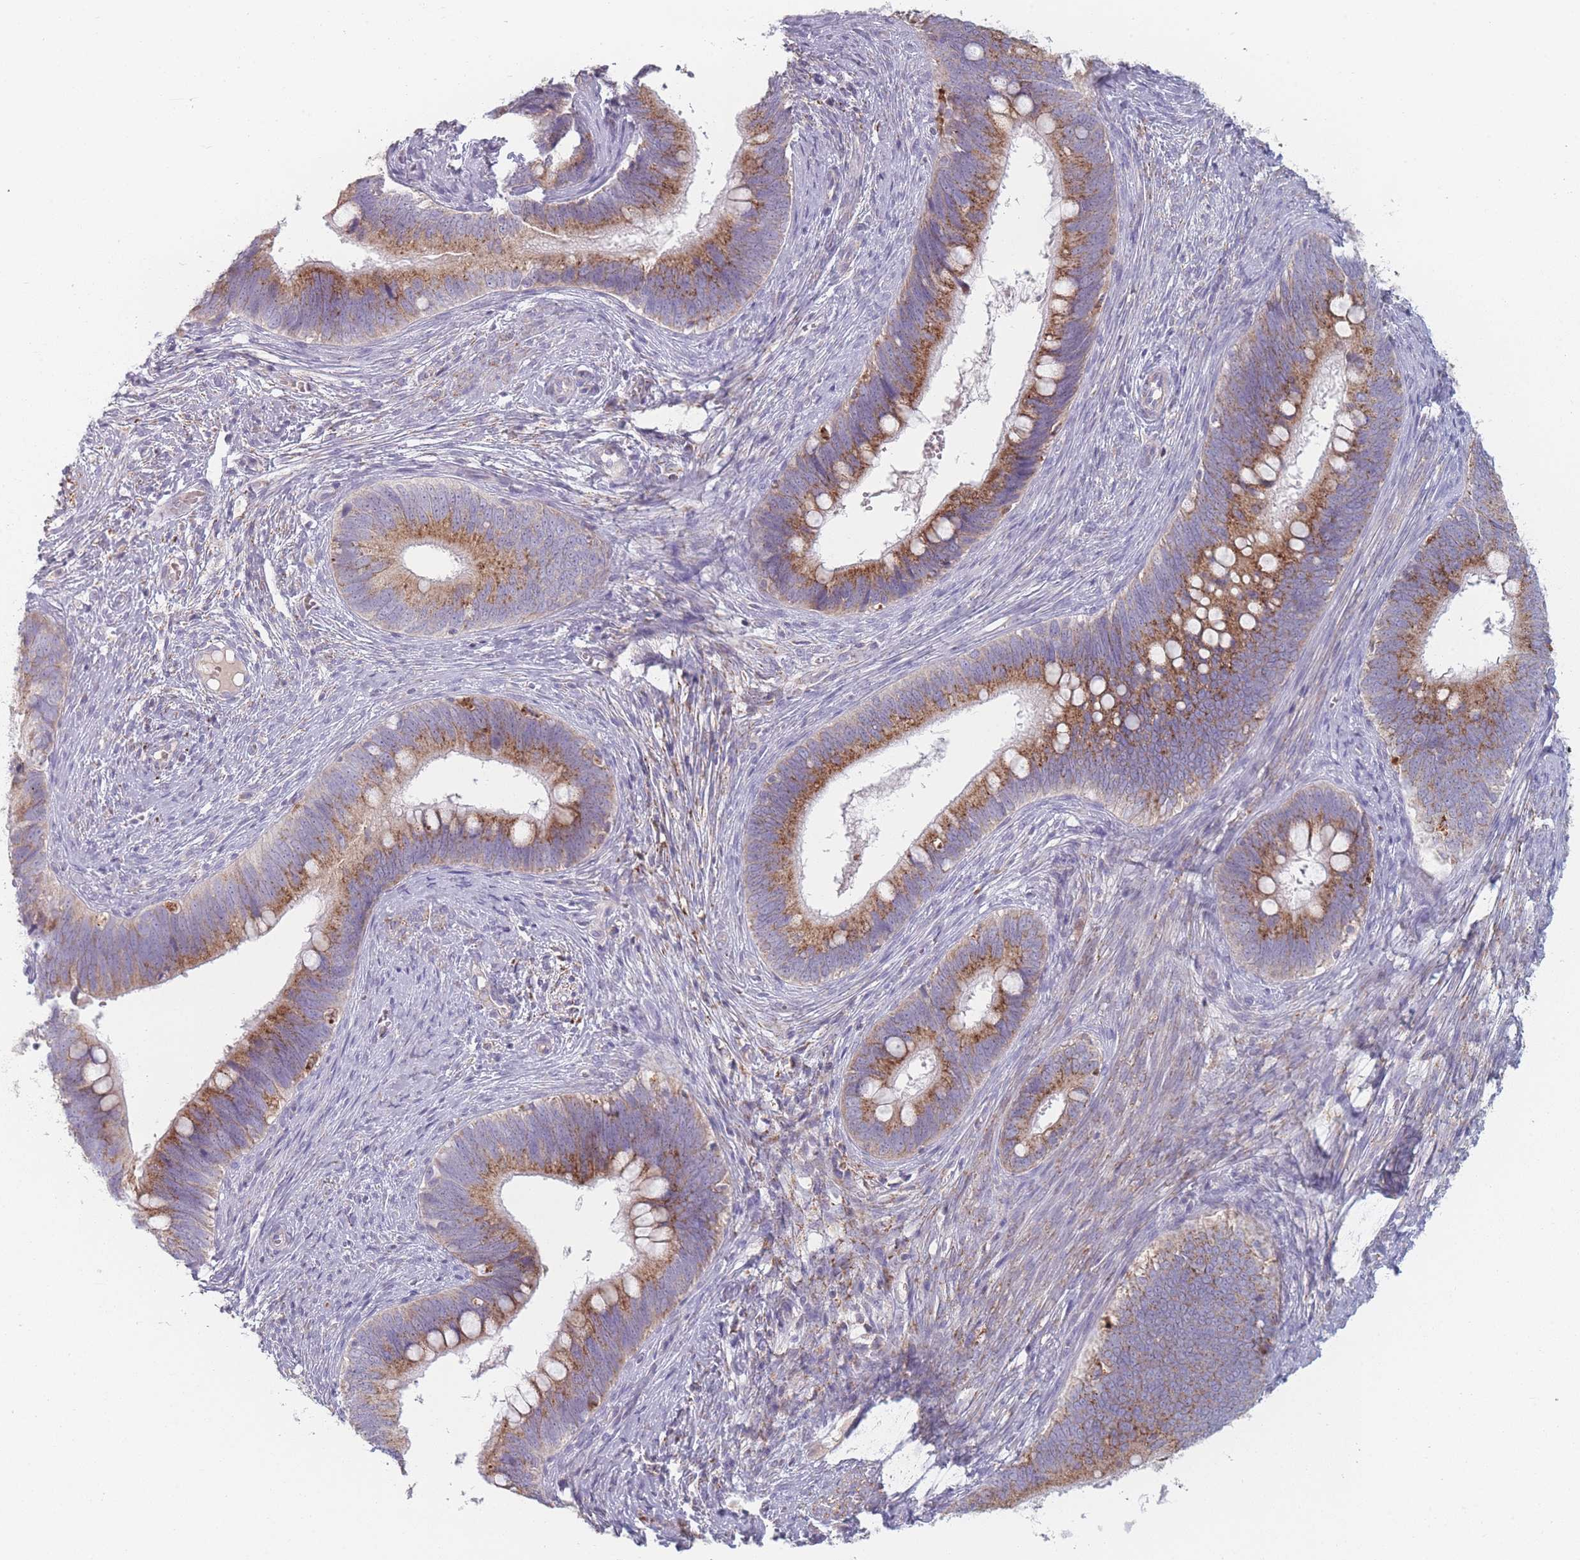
{"staining": {"intensity": "moderate", "quantity": ">75%", "location": "cytoplasmic/membranous"}, "tissue": "cervical cancer", "cell_type": "Tumor cells", "image_type": "cancer", "snomed": [{"axis": "morphology", "description": "Adenocarcinoma, NOS"}, {"axis": "topography", "description": "Cervix"}], "caption": "Moderate cytoplasmic/membranous expression is identified in approximately >75% of tumor cells in adenocarcinoma (cervical).", "gene": "PEX11B", "patient": {"sex": "female", "age": 42}}